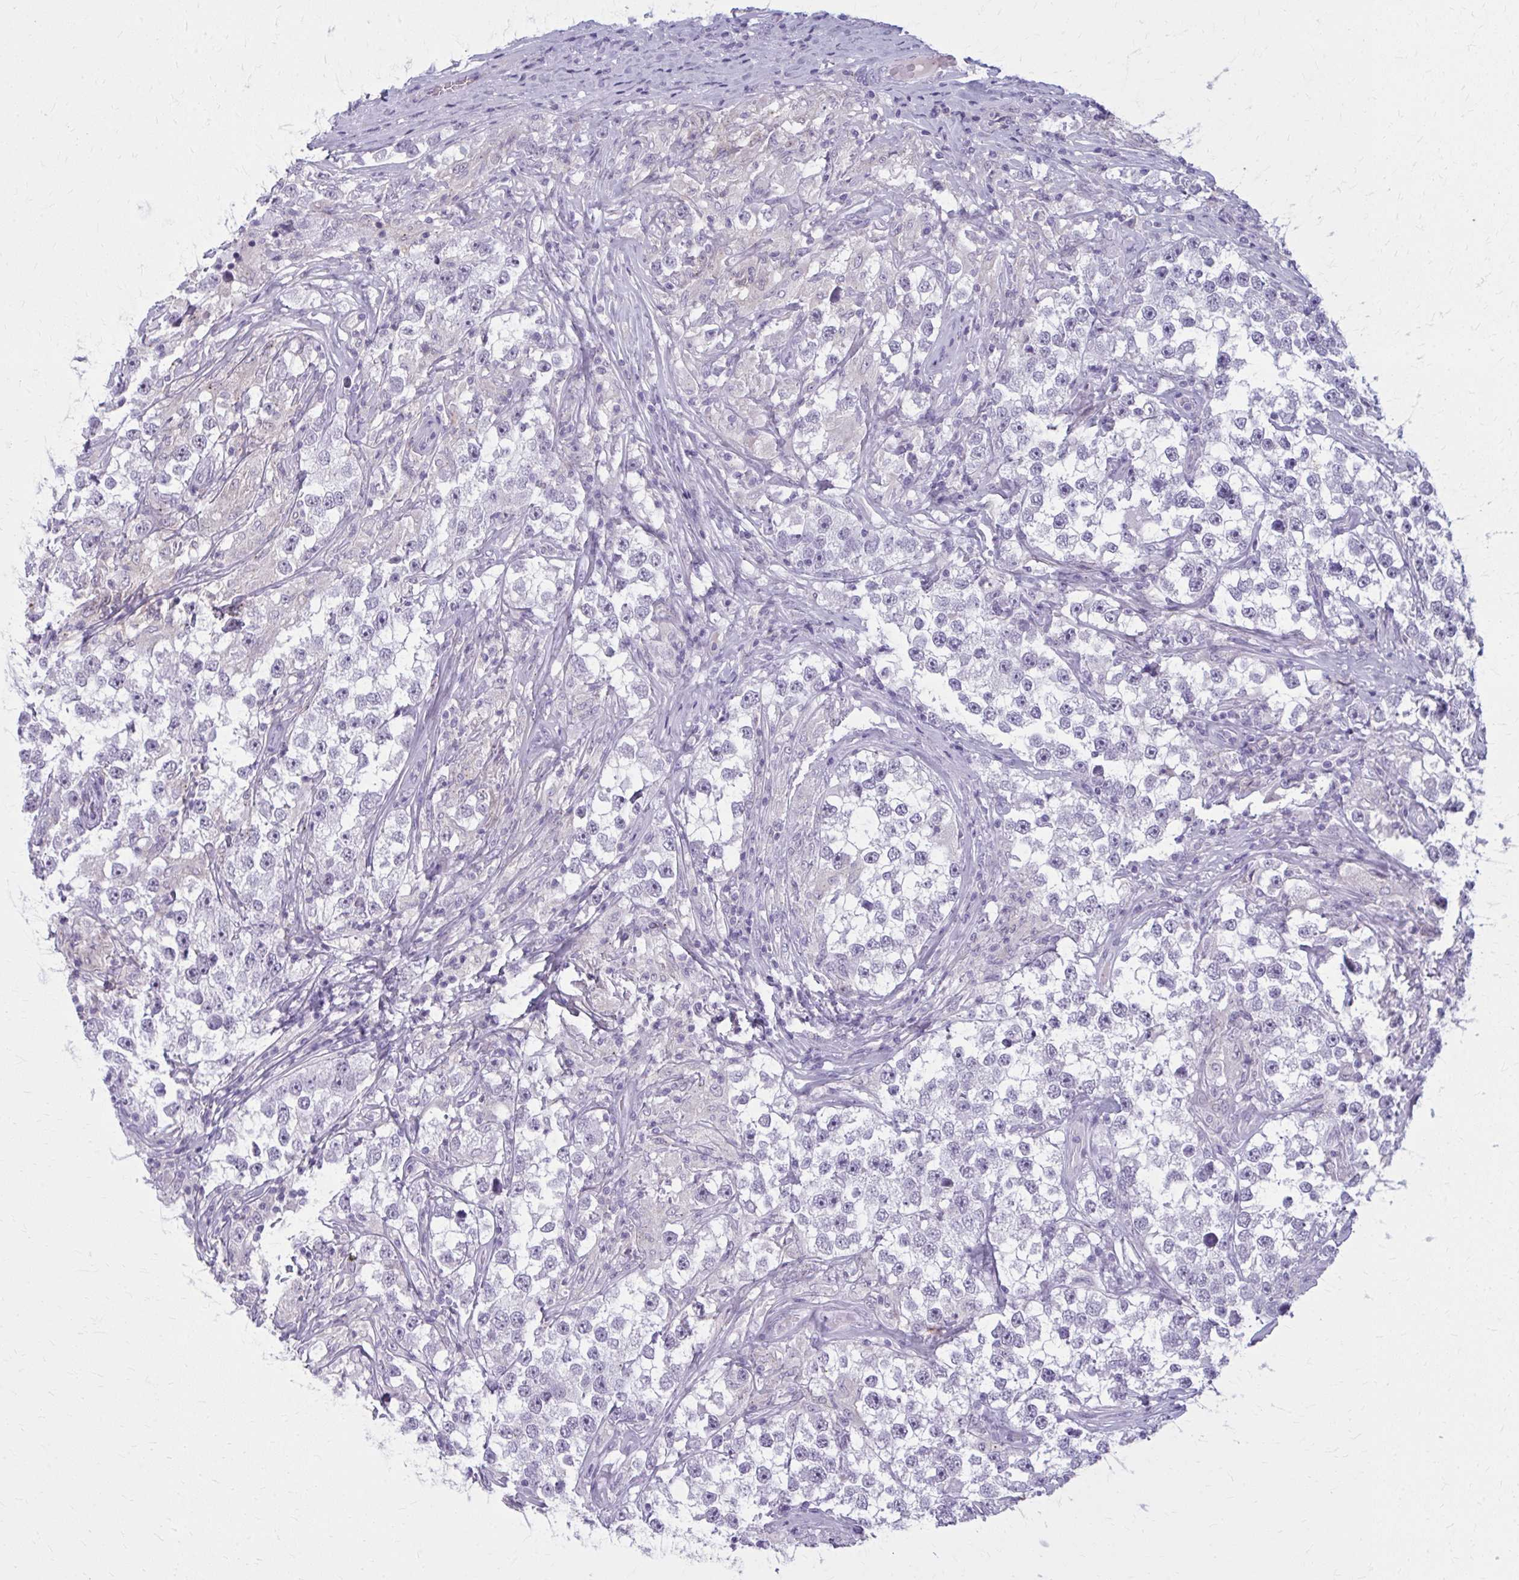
{"staining": {"intensity": "negative", "quantity": "none", "location": "none"}, "tissue": "testis cancer", "cell_type": "Tumor cells", "image_type": "cancer", "snomed": [{"axis": "morphology", "description": "Seminoma, NOS"}, {"axis": "topography", "description": "Testis"}], "caption": "A photomicrograph of human testis cancer is negative for staining in tumor cells.", "gene": "CARD9", "patient": {"sex": "male", "age": 46}}